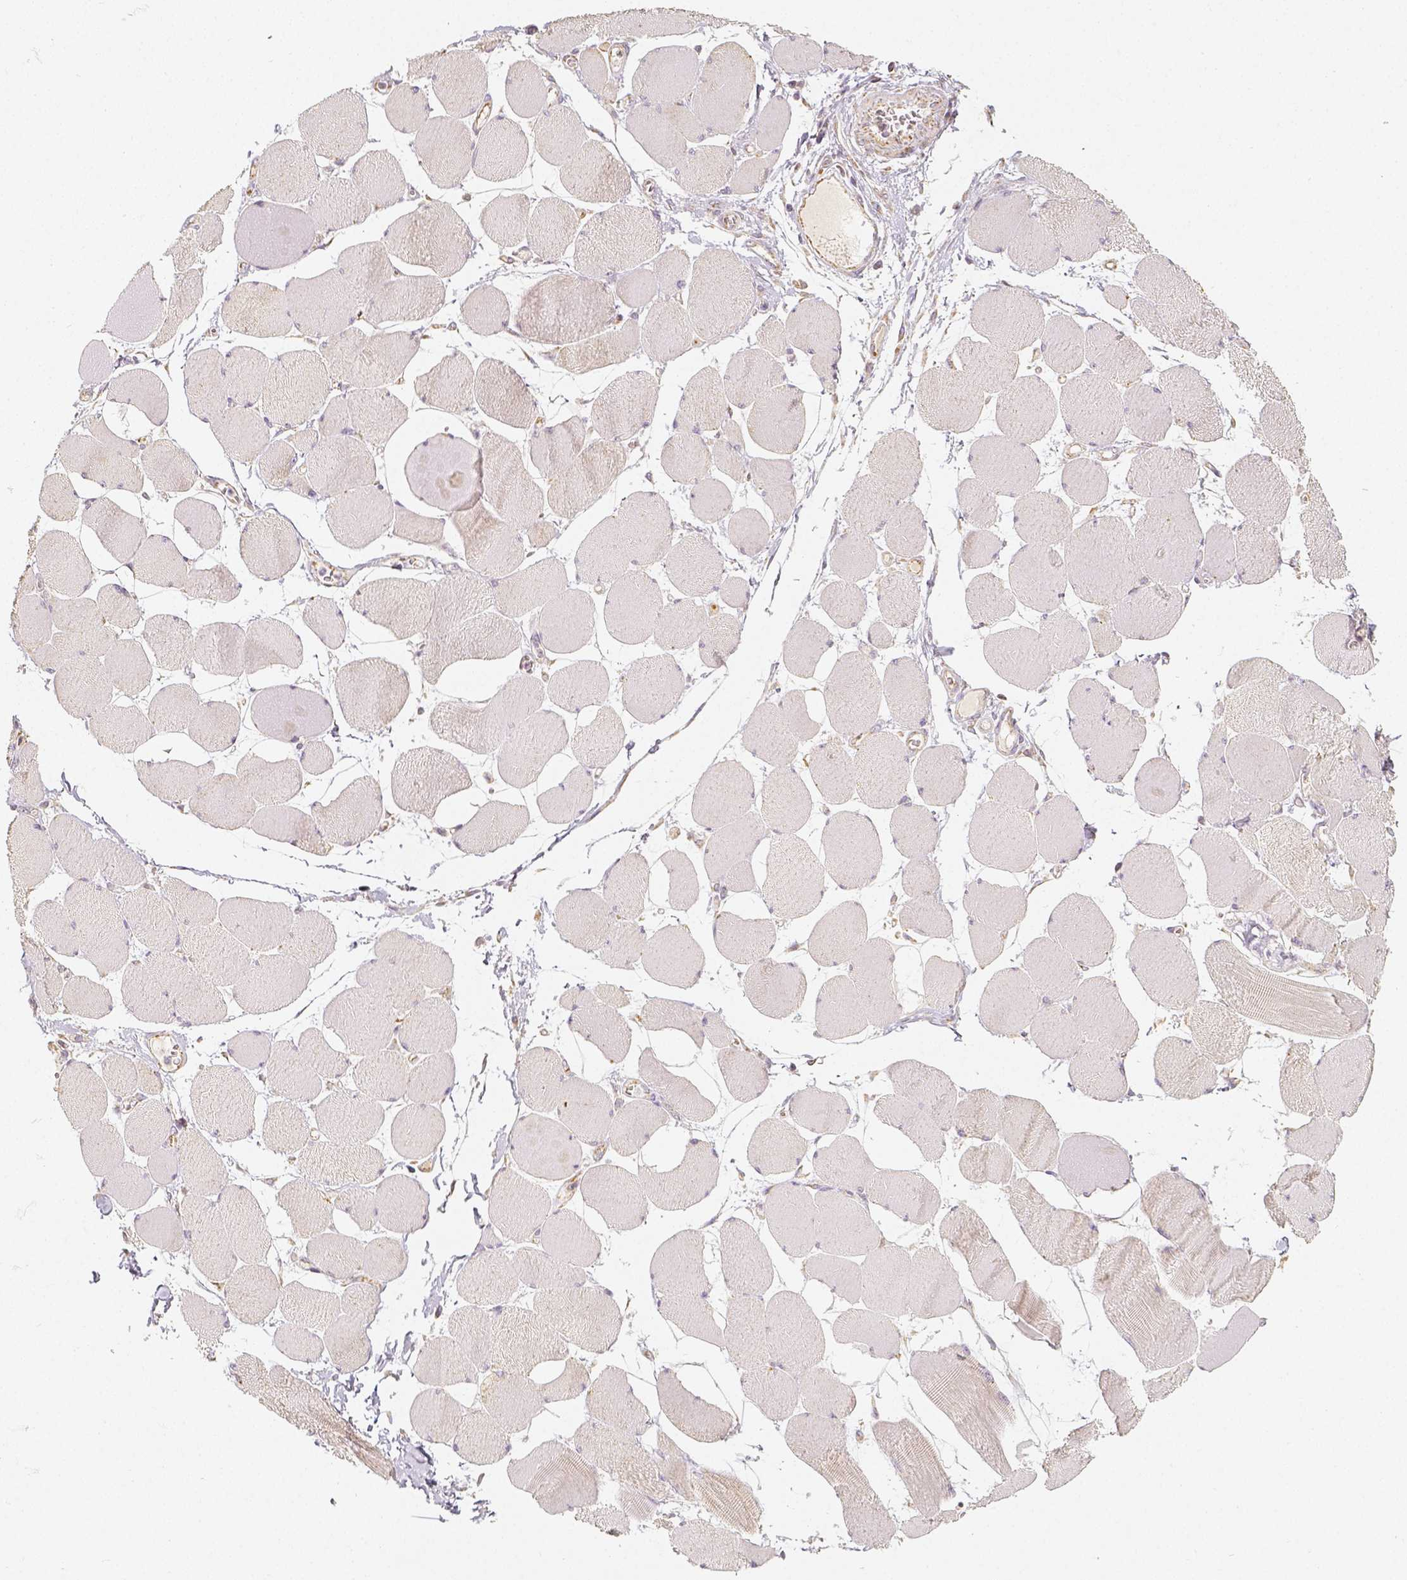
{"staining": {"intensity": "negative", "quantity": "none", "location": "none"}, "tissue": "skeletal muscle", "cell_type": "Myocytes", "image_type": "normal", "snomed": [{"axis": "morphology", "description": "Normal tissue, NOS"}, {"axis": "topography", "description": "Skeletal muscle"}], "caption": "Myocytes show no significant positivity in normal skeletal muscle.", "gene": "PGAM5", "patient": {"sex": "female", "age": 75}}